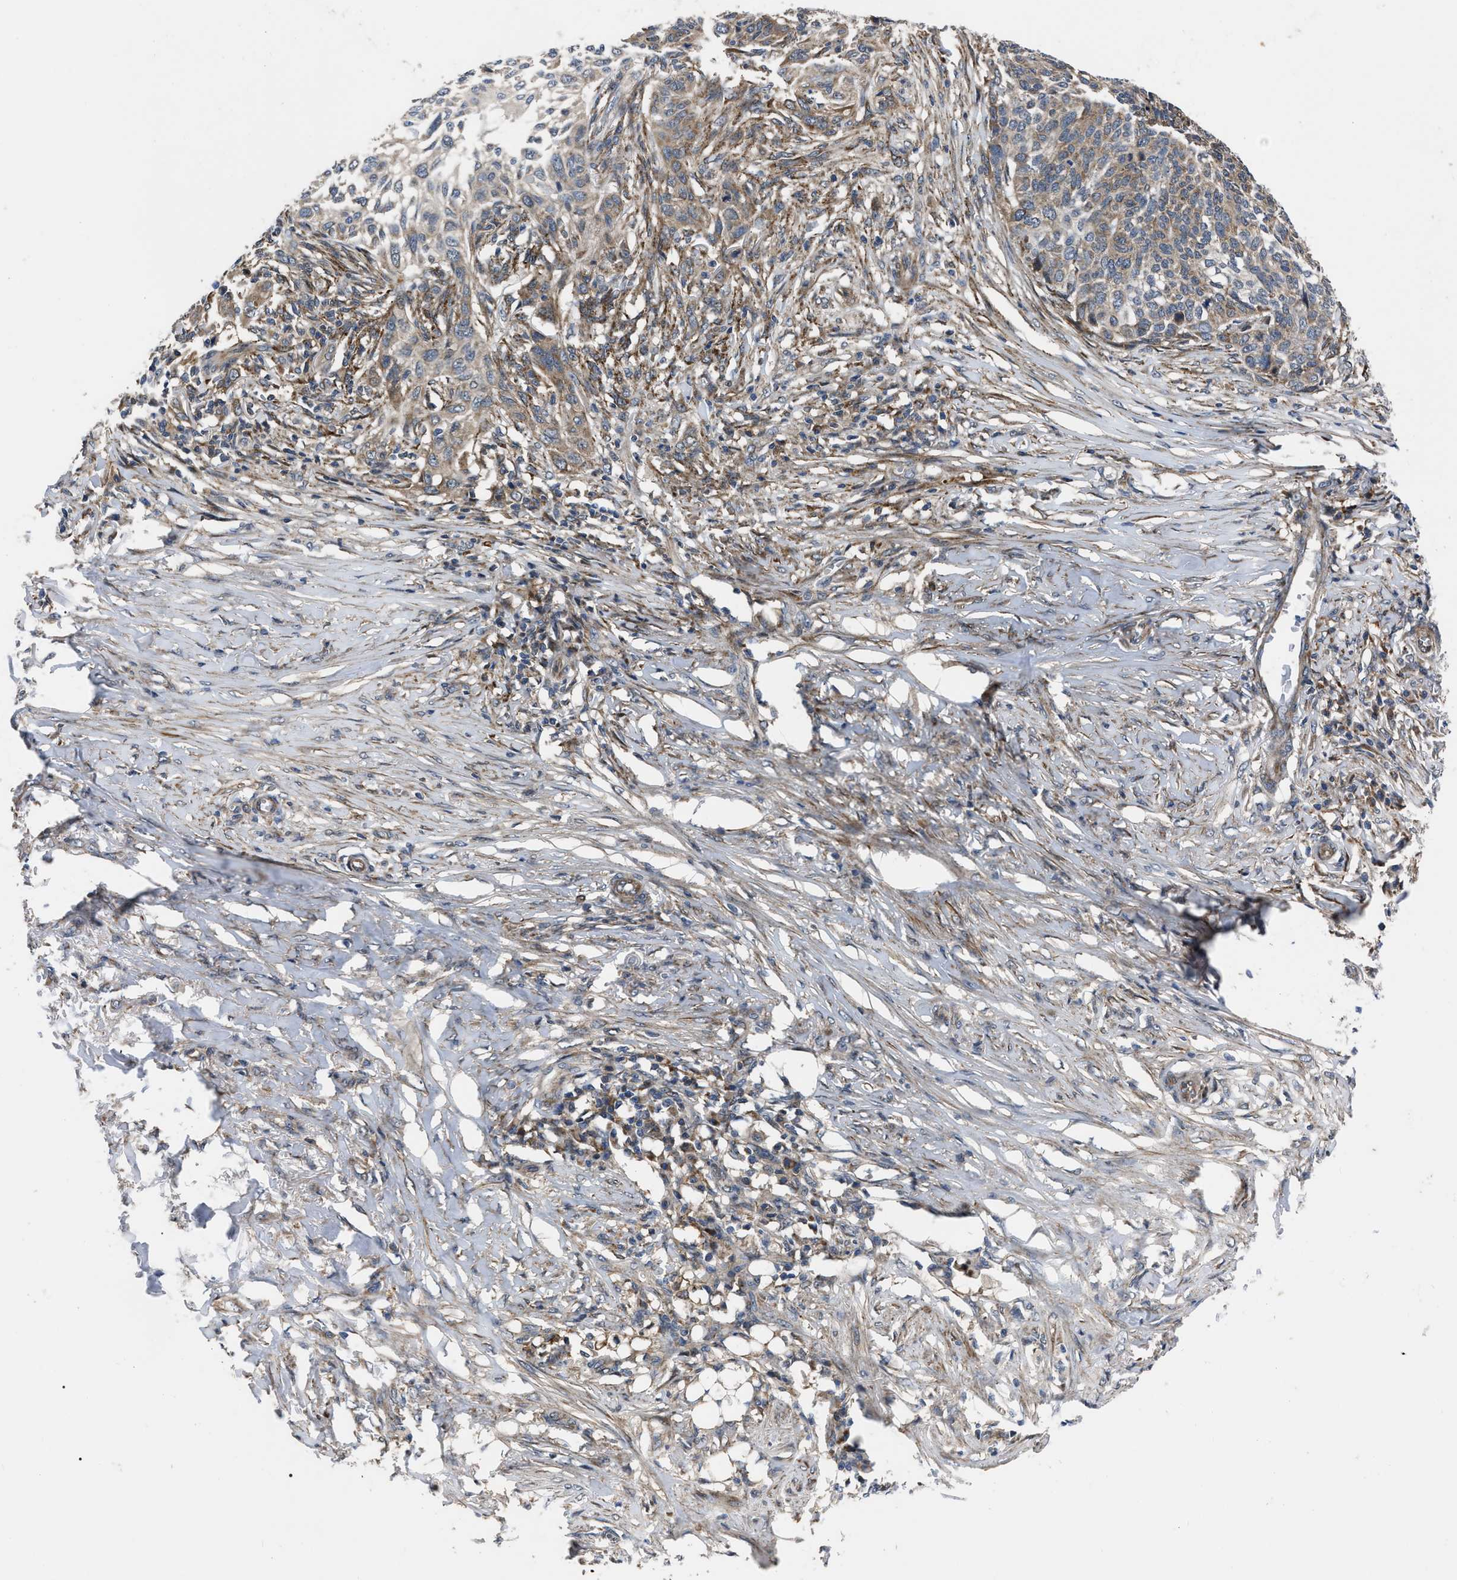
{"staining": {"intensity": "moderate", "quantity": "25%-75%", "location": "cytoplasmic/membranous"}, "tissue": "skin cancer", "cell_type": "Tumor cells", "image_type": "cancer", "snomed": [{"axis": "morphology", "description": "Basal cell carcinoma"}, {"axis": "topography", "description": "Skin"}], "caption": "Immunohistochemical staining of human skin basal cell carcinoma reveals medium levels of moderate cytoplasmic/membranous positivity in about 25%-75% of tumor cells. (DAB (3,3'-diaminobenzidine) IHC with brightfield microscopy, high magnification).", "gene": "PPWD1", "patient": {"sex": "male", "age": 85}}